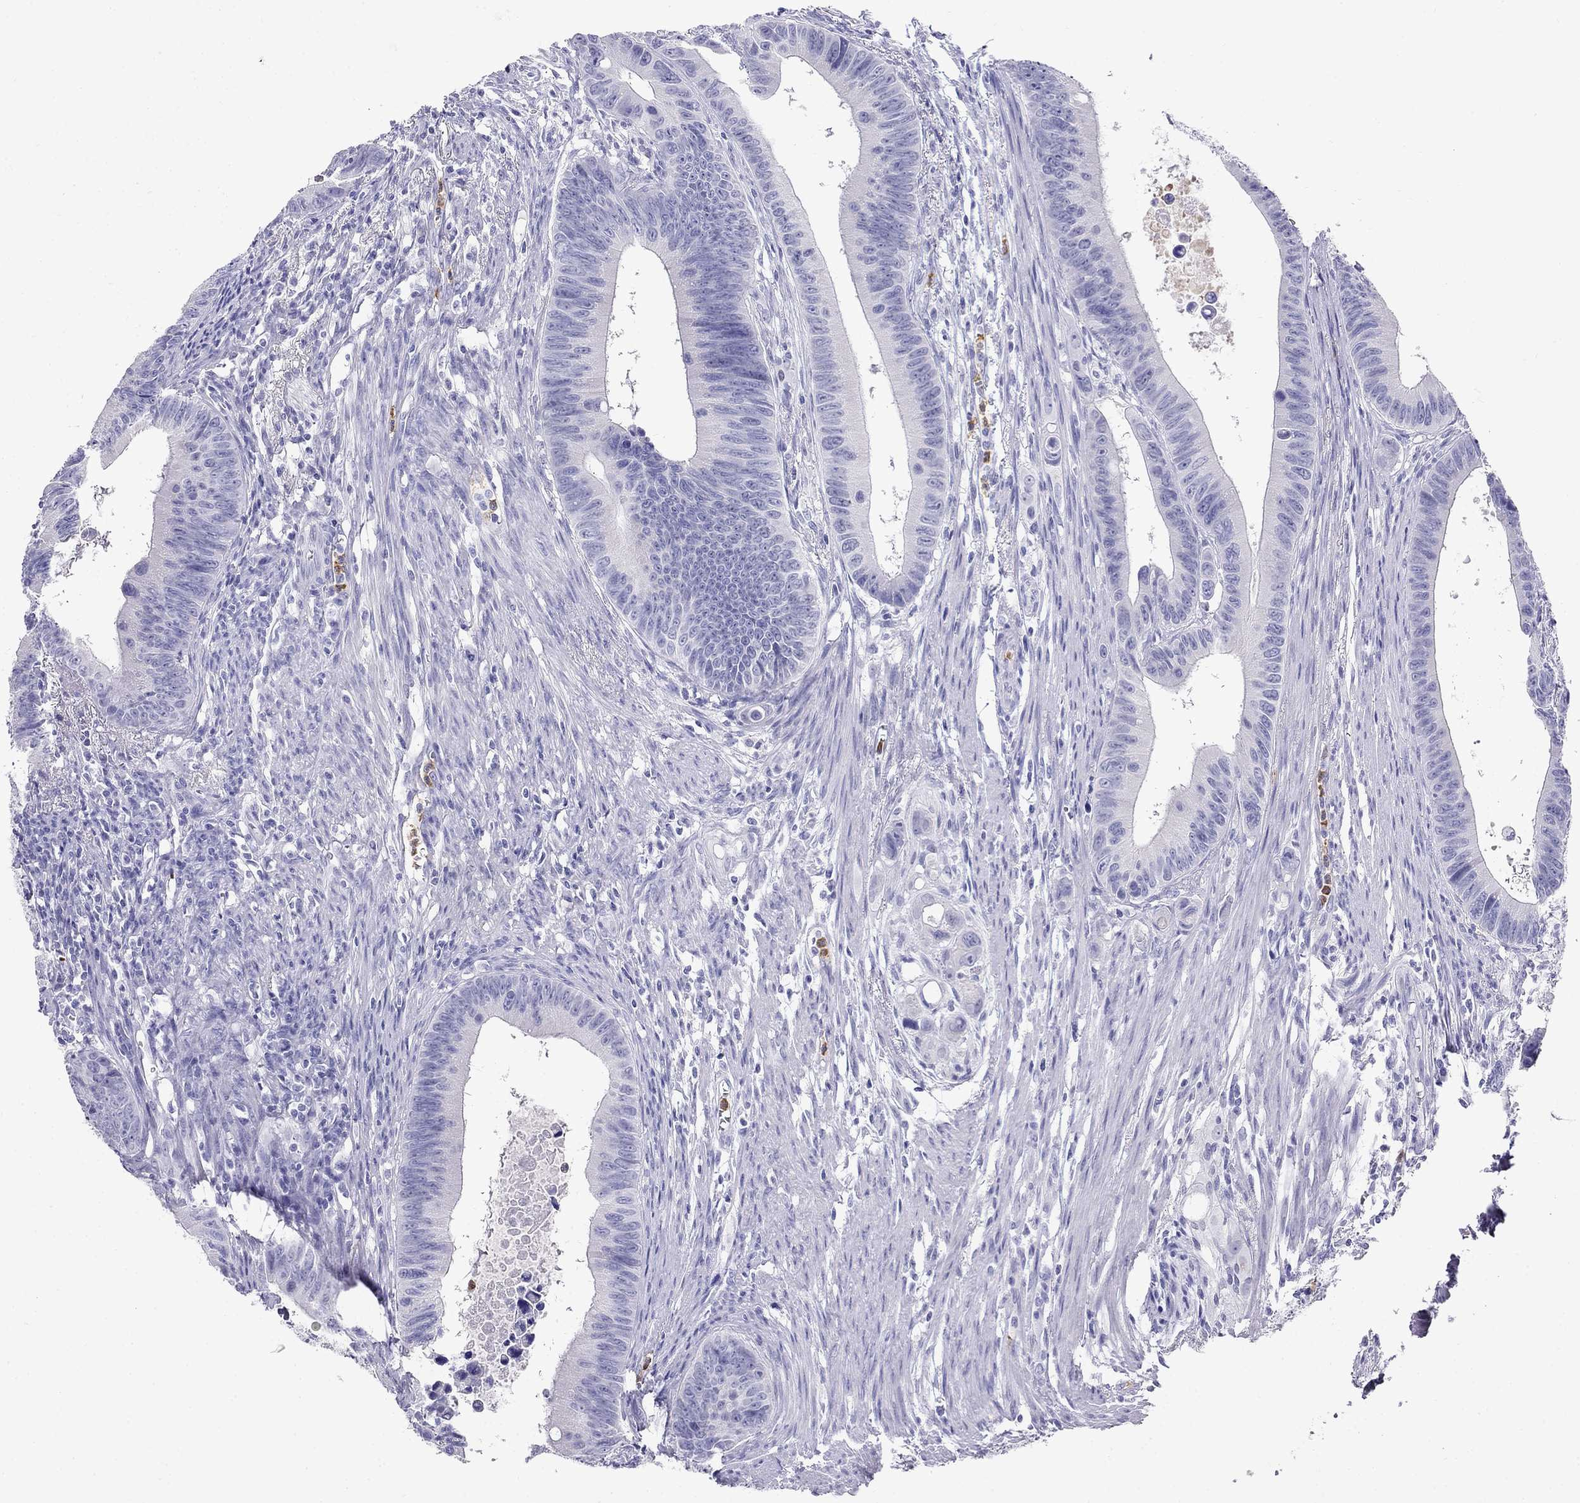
{"staining": {"intensity": "negative", "quantity": "none", "location": "none"}, "tissue": "colorectal cancer", "cell_type": "Tumor cells", "image_type": "cancer", "snomed": [{"axis": "morphology", "description": "Adenocarcinoma, NOS"}, {"axis": "topography", "description": "Colon"}], "caption": "Immunohistochemical staining of human colorectal cancer (adenocarcinoma) shows no significant staining in tumor cells.", "gene": "PPP1R36", "patient": {"sex": "female", "age": 87}}